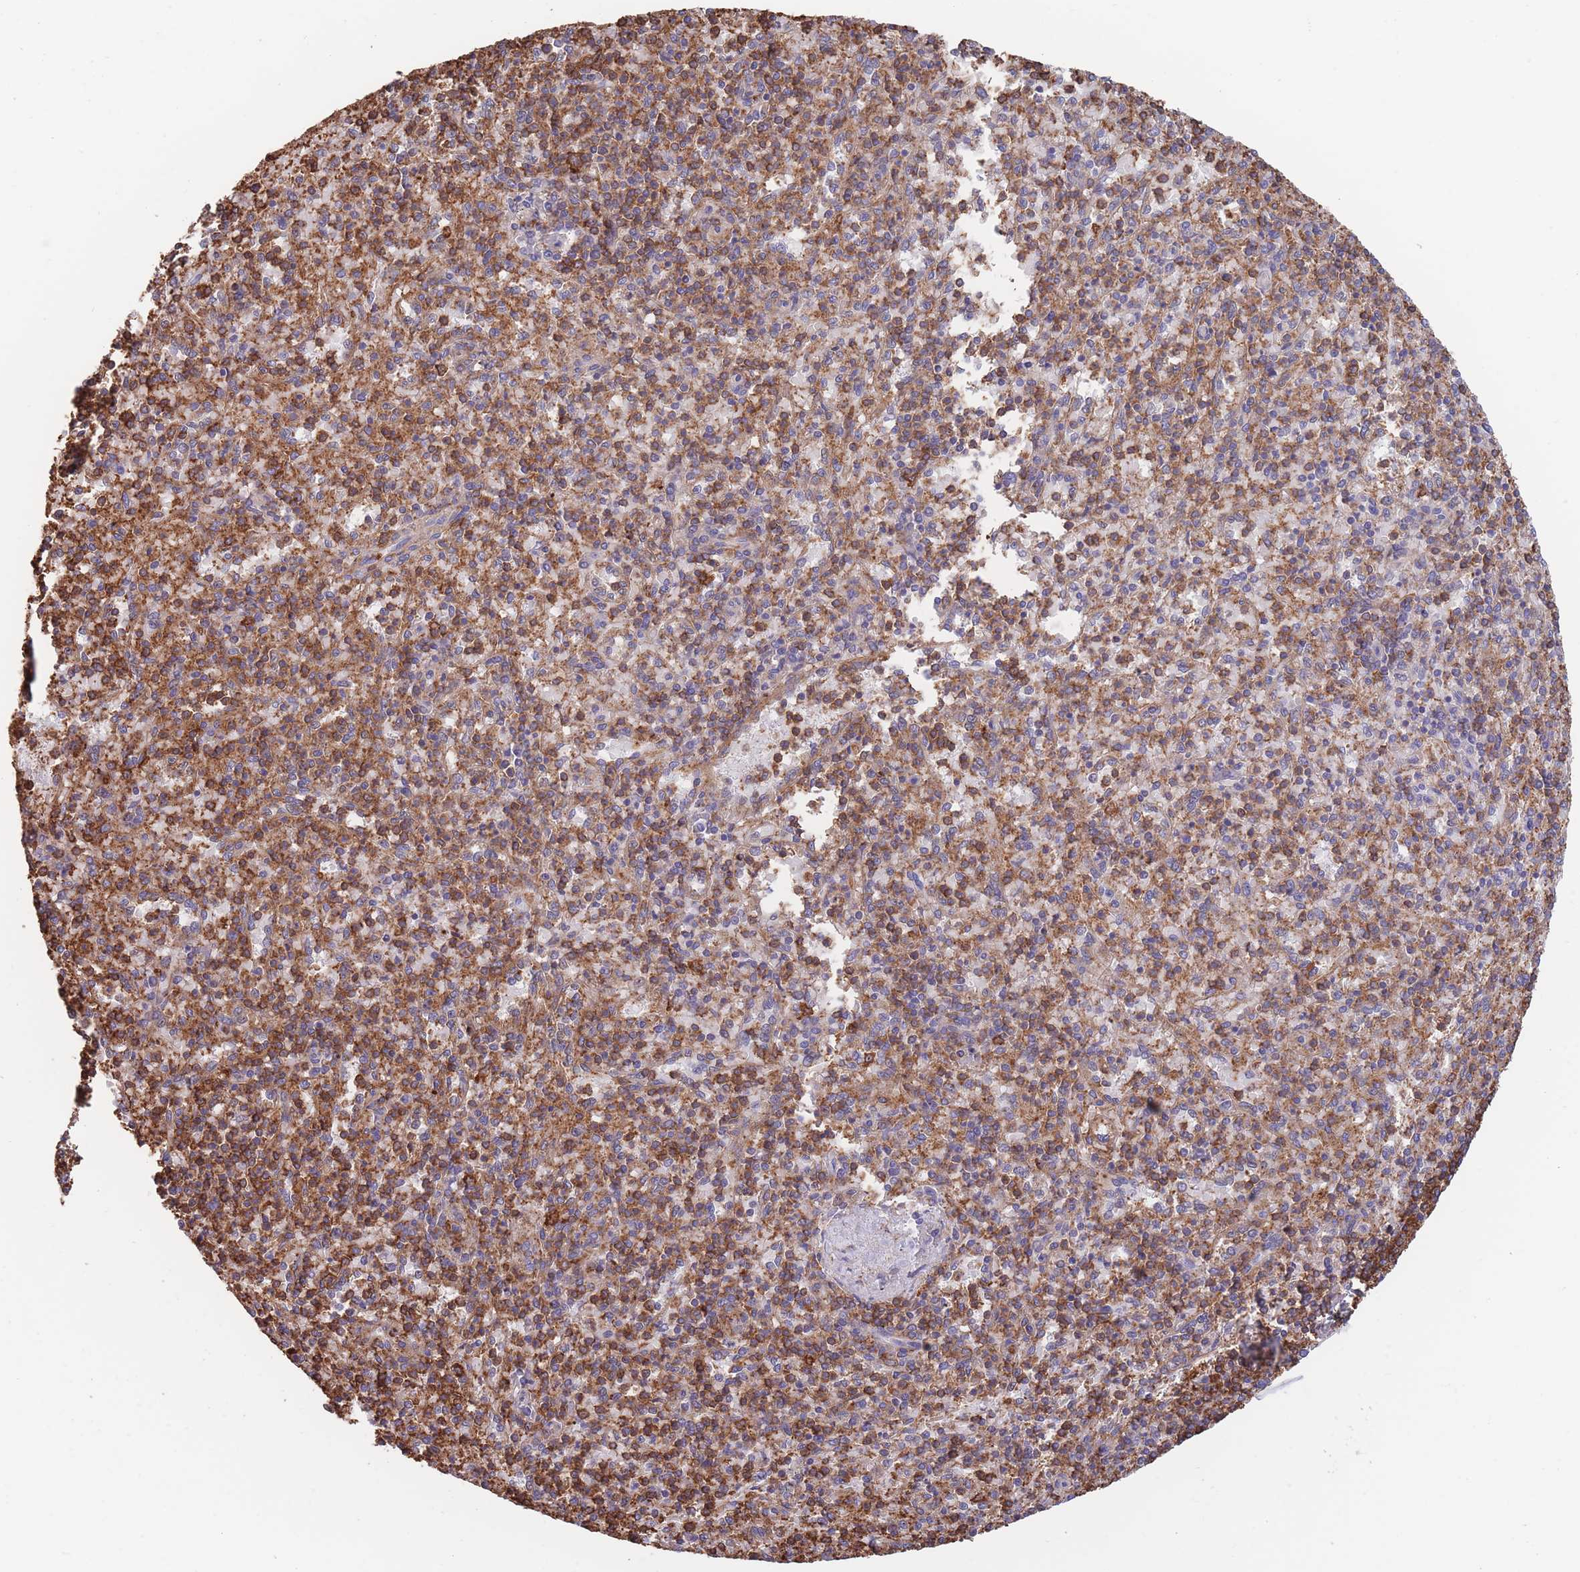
{"staining": {"intensity": "moderate", "quantity": ">75%", "location": "cytoplasmic/membranous"}, "tissue": "spleen", "cell_type": "Cells in red pulp", "image_type": "normal", "snomed": [{"axis": "morphology", "description": "Normal tissue, NOS"}, {"axis": "topography", "description": "Spleen"}], "caption": "Human spleen stained with a brown dye shows moderate cytoplasmic/membranous positive staining in approximately >75% of cells in red pulp.", "gene": "LRRN4CL", "patient": {"sex": "male", "age": 82}}